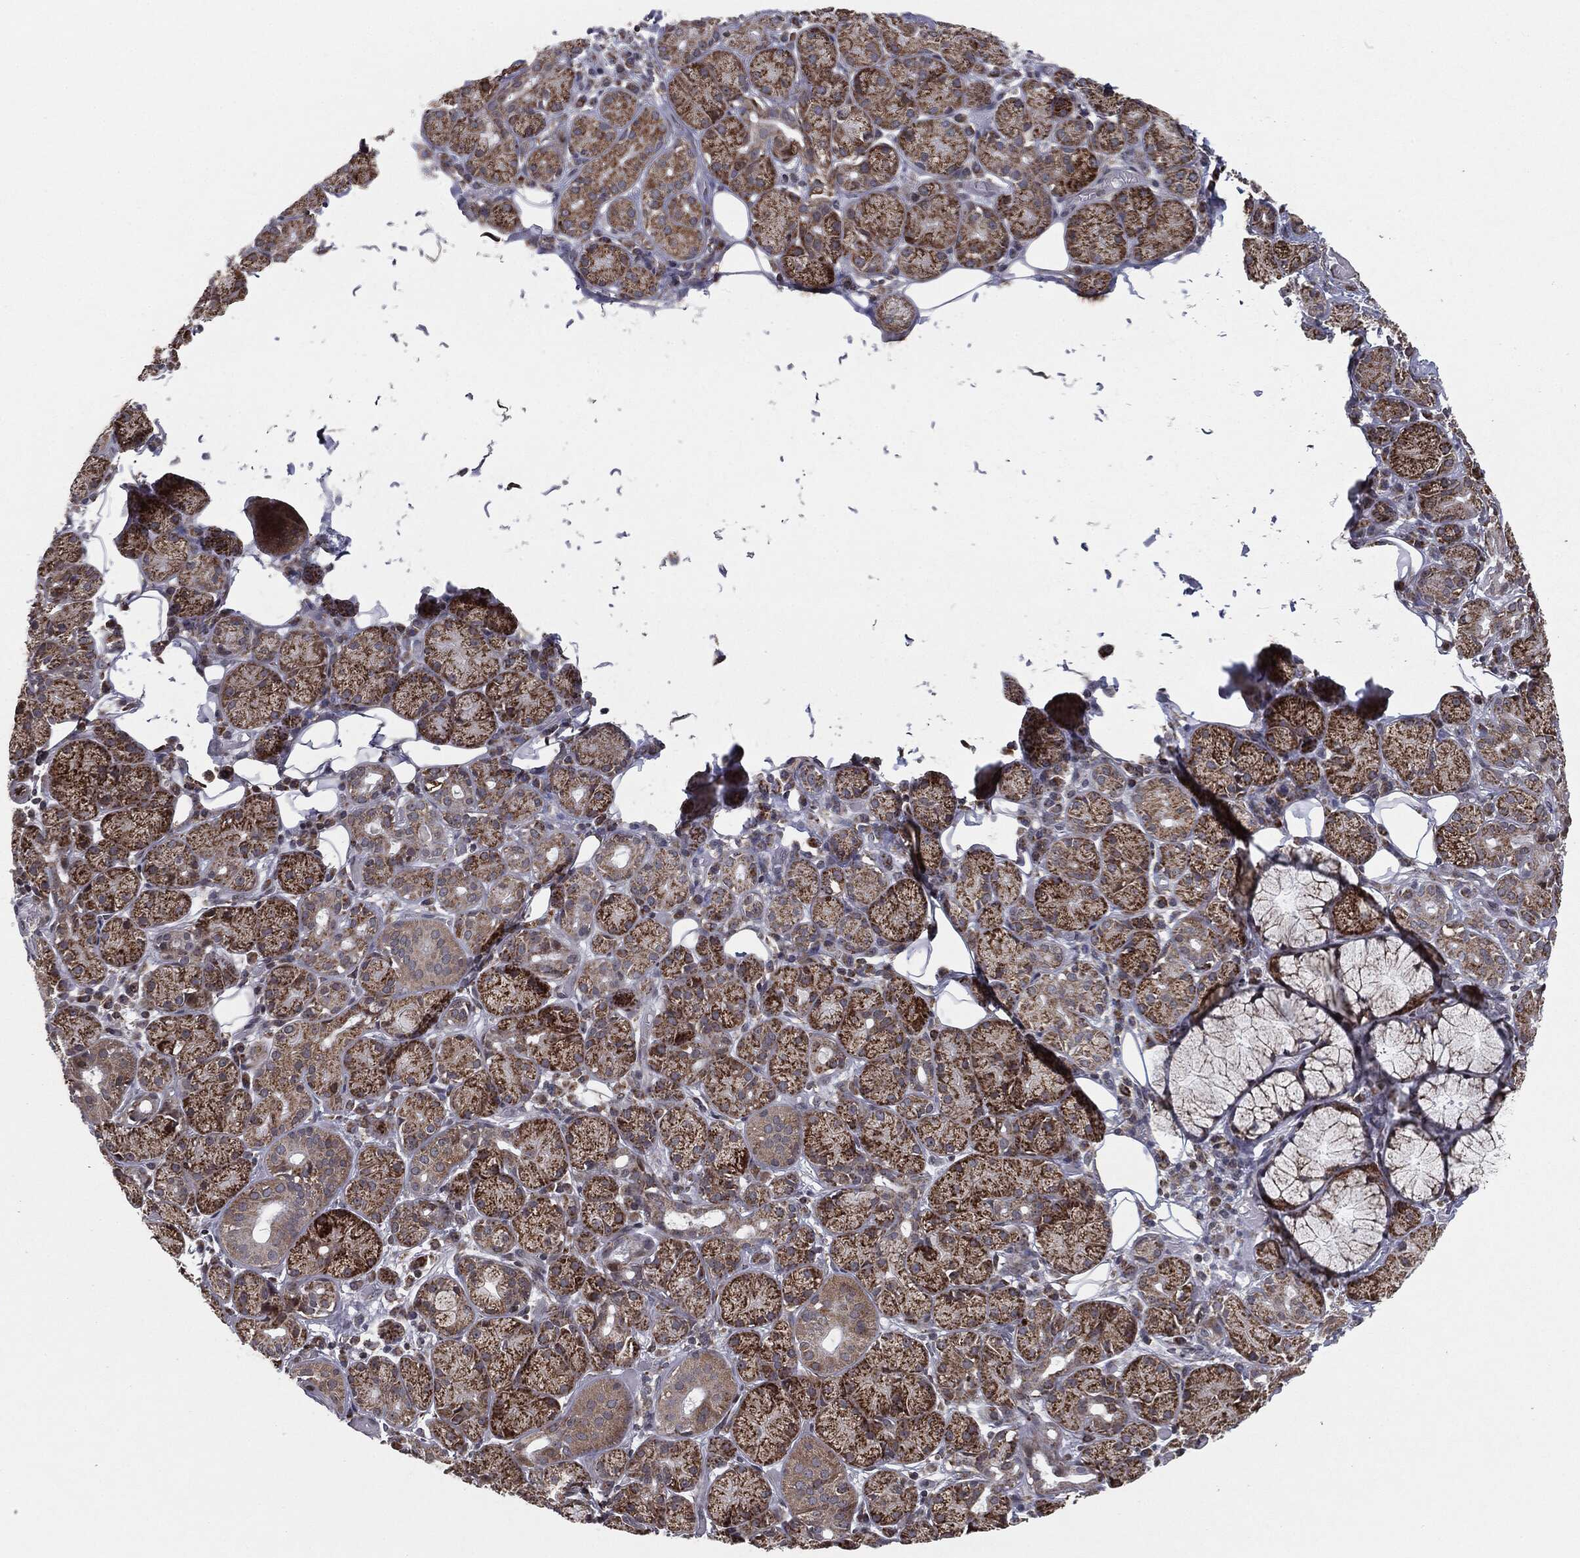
{"staining": {"intensity": "strong", "quantity": ">75%", "location": "cytoplasmic/membranous"}, "tissue": "salivary gland", "cell_type": "Glandular cells", "image_type": "normal", "snomed": [{"axis": "morphology", "description": "Normal tissue, NOS"}, {"axis": "topography", "description": "Salivary gland"}], "caption": "Glandular cells display high levels of strong cytoplasmic/membranous staining in about >75% of cells in unremarkable human salivary gland. The staining is performed using DAB brown chromogen to label protein expression. The nuclei are counter-stained blue using hematoxylin.", "gene": "CHCHD2", "patient": {"sex": "male", "age": 71}}